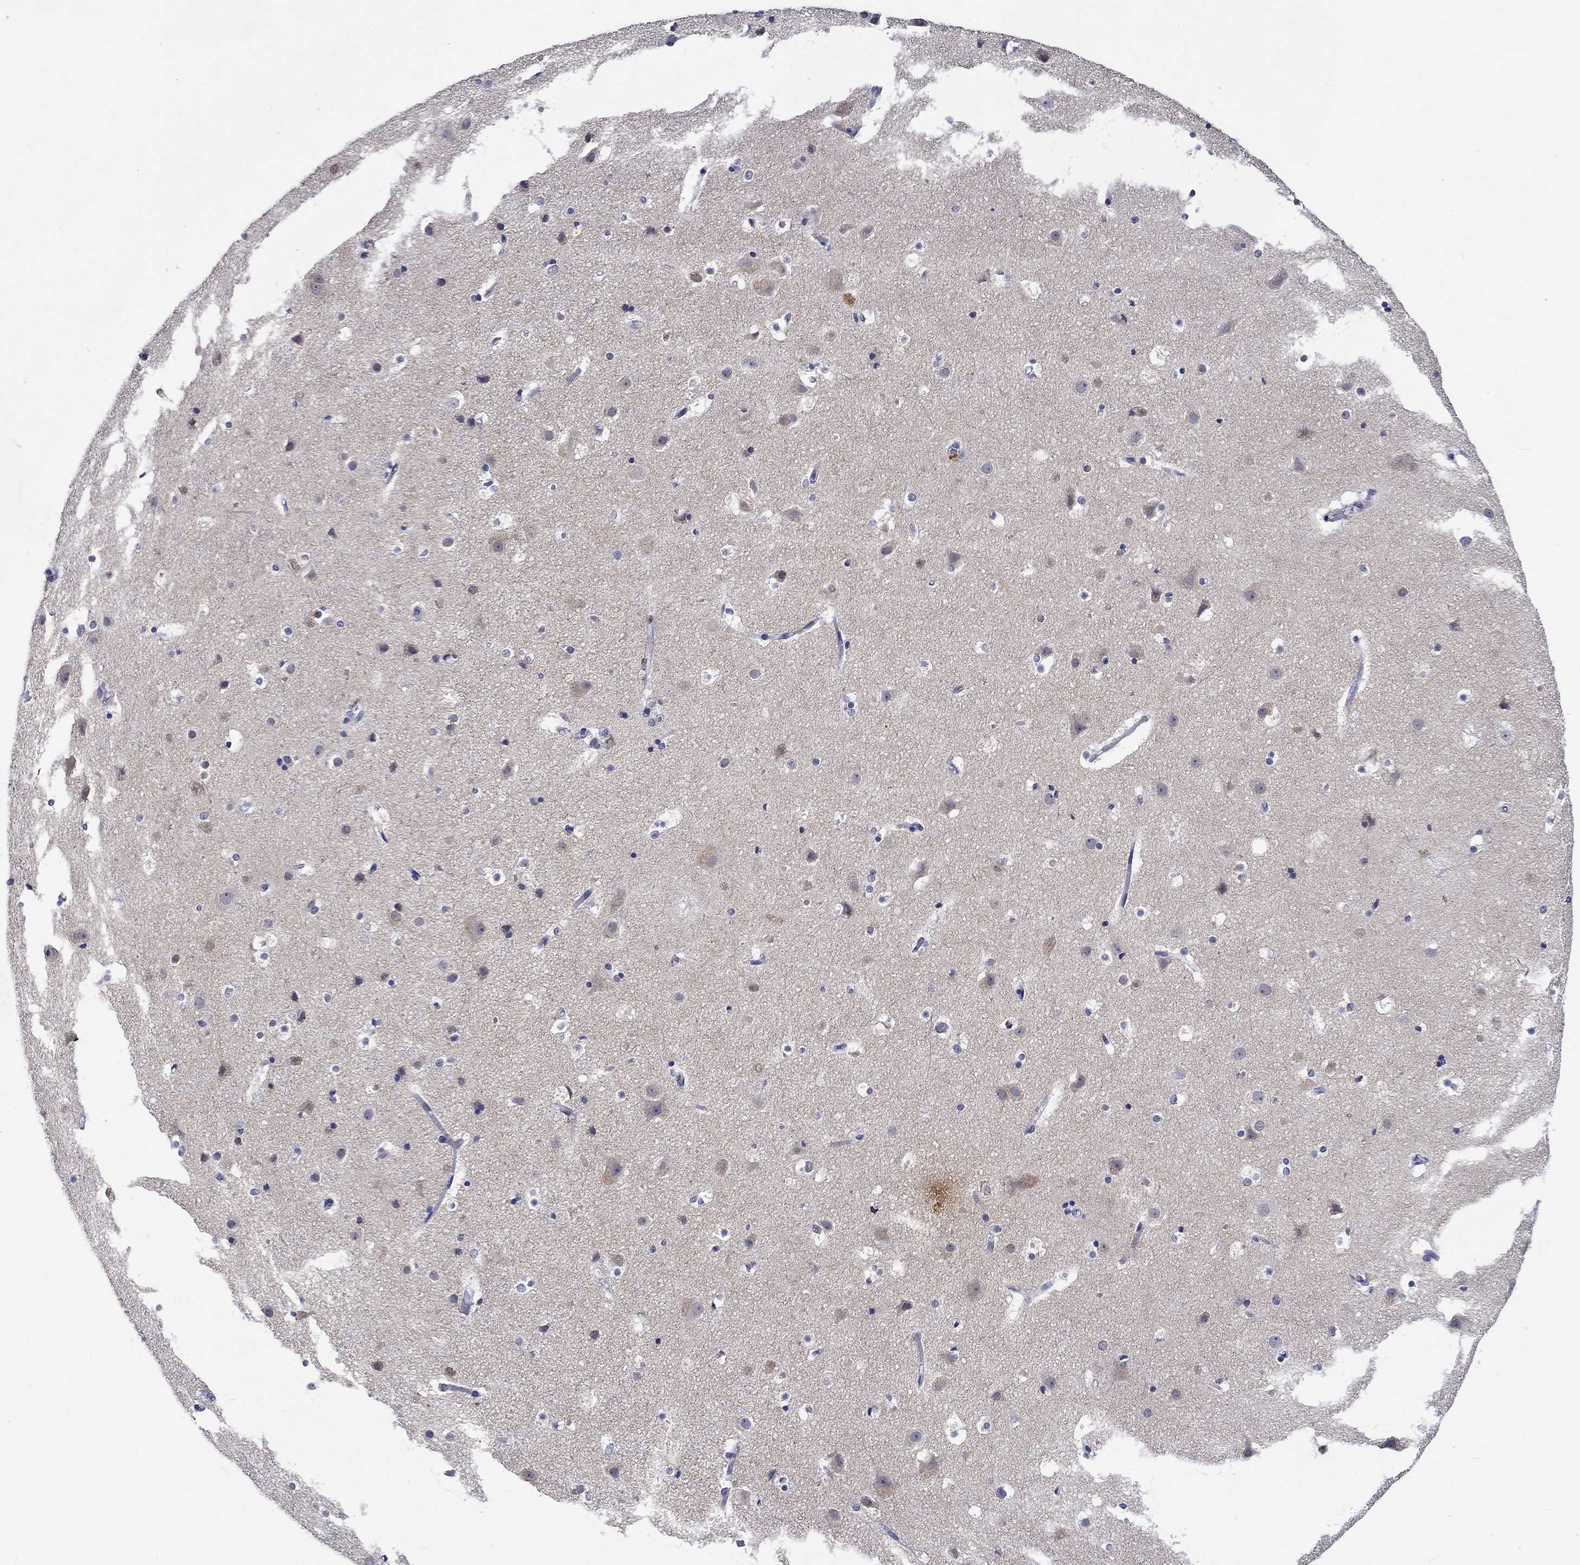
{"staining": {"intensity": "negative", "quantity": "none", "location": "none"}, "tissue": "cerebral cortex", "cell_type": "Endothelial cells", "image_type": "normal", "snomed": [{"axis": "morphology", "description": "Normal tissue, NOS"}, {"axis": "topography", "description": "Cerebral cortex"}], "caption": "IHC of normal human cerebral cortex displays no staining in endothelial cells.", "gene": "GRIN1", "patient": {"sex": "female", "age": 52}}